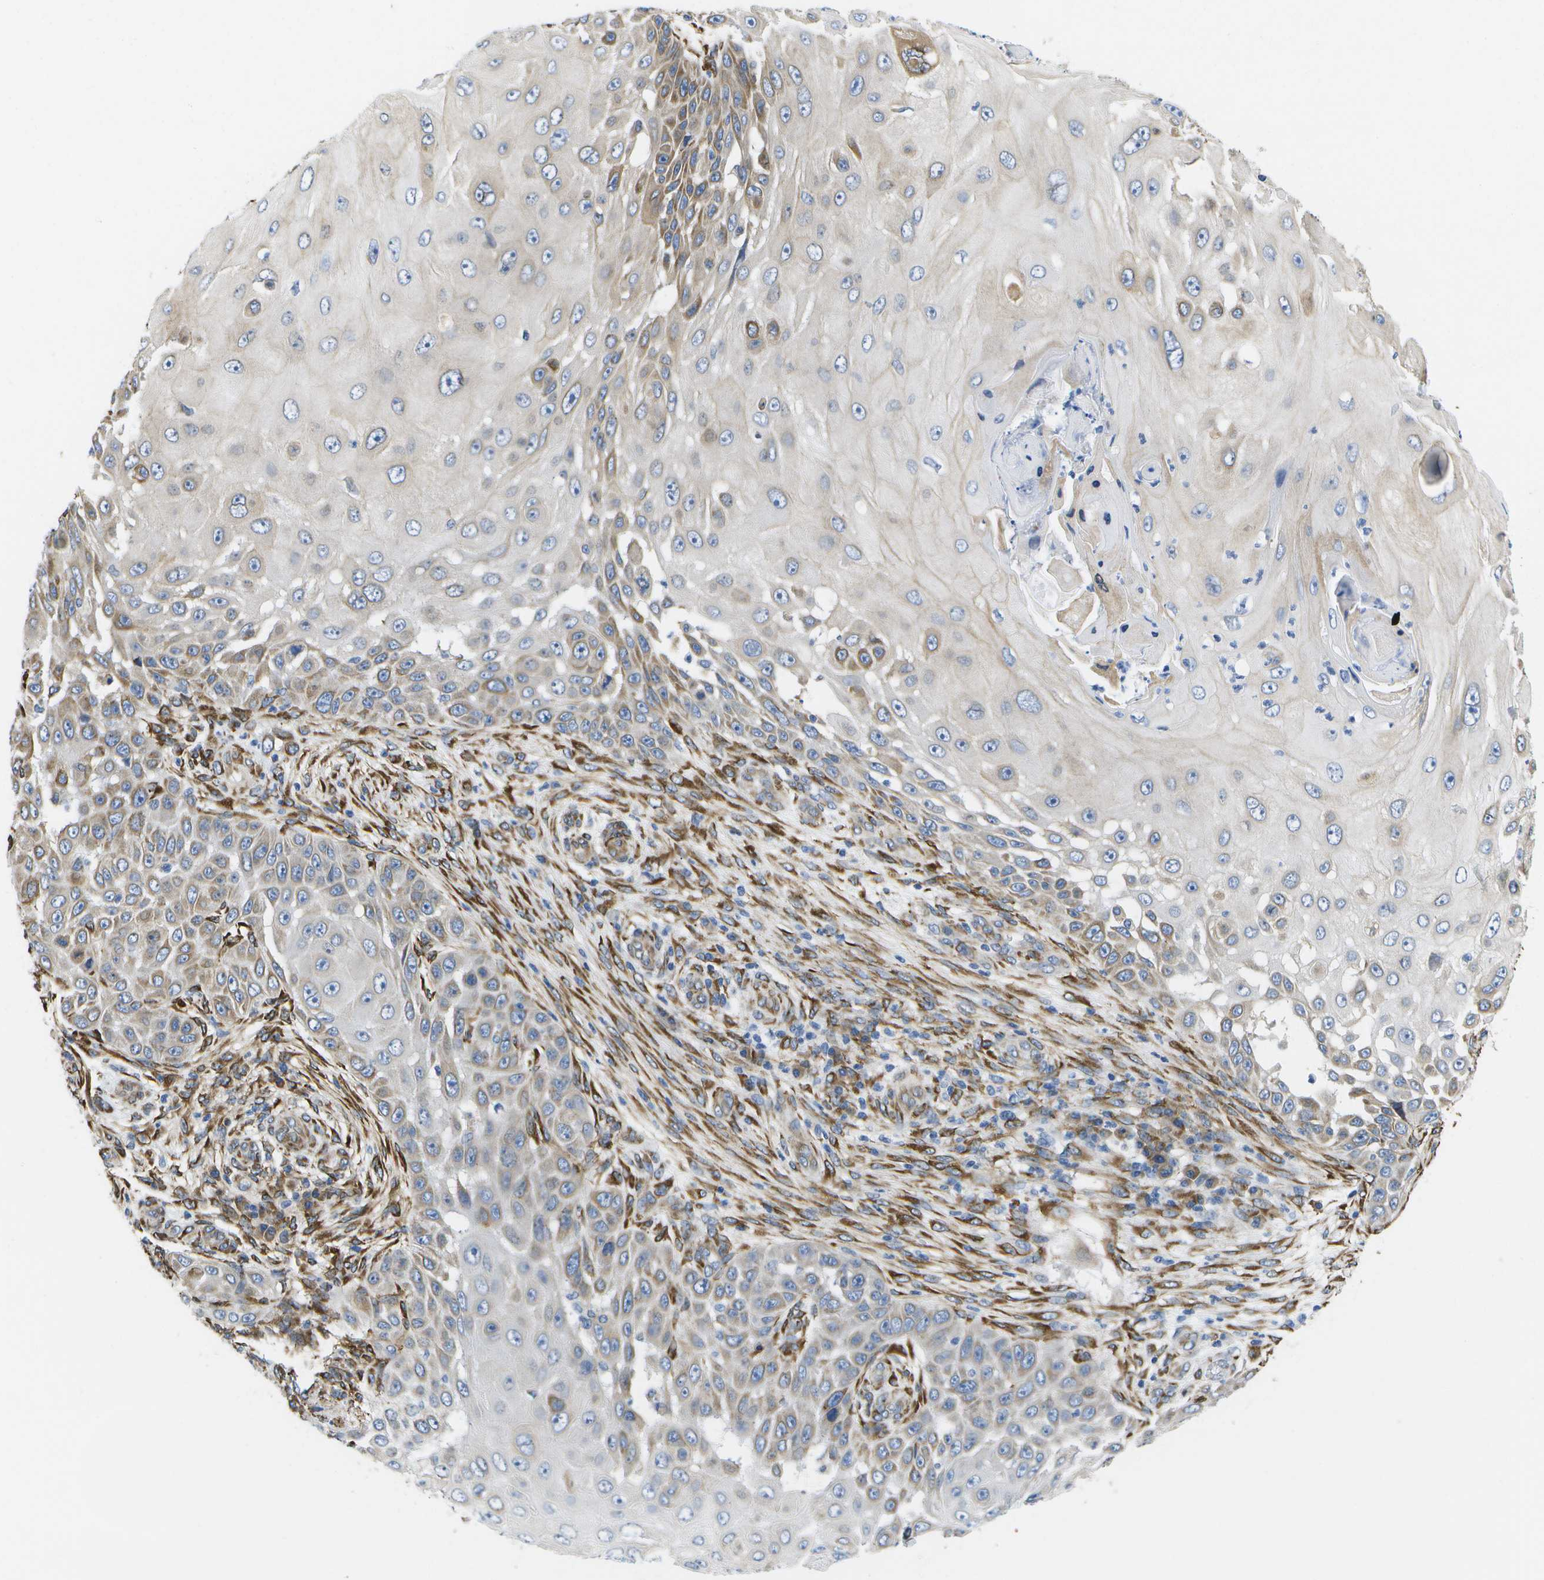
{"staining": {"intensity": "moderate", "quantity": "<25%", "location": "cytoplasmic/membranous"}, "tissue": "skin cancer", "cell_type": "Tumor cells", "image_type": "cancer", "snomed": [{"axis": "morphology", "description": "Squamous cell carcinoma, NOS"}, {"axis": "topography", "description": "Skin"}], "caption": "IHC staining of skin cancer, which displays low levels of moderate cytoplasmic/membranous positivity in approximately <25% of tumor cells indicating moderate cytoplasmic/membranous protein staining. The staining was performed using DAB (brown) for protein detection and nuclei were counterstained in hematoxylin (blue).", "gene": "ZDHHC17", "patient": {"sex": "female", "age": 44}}